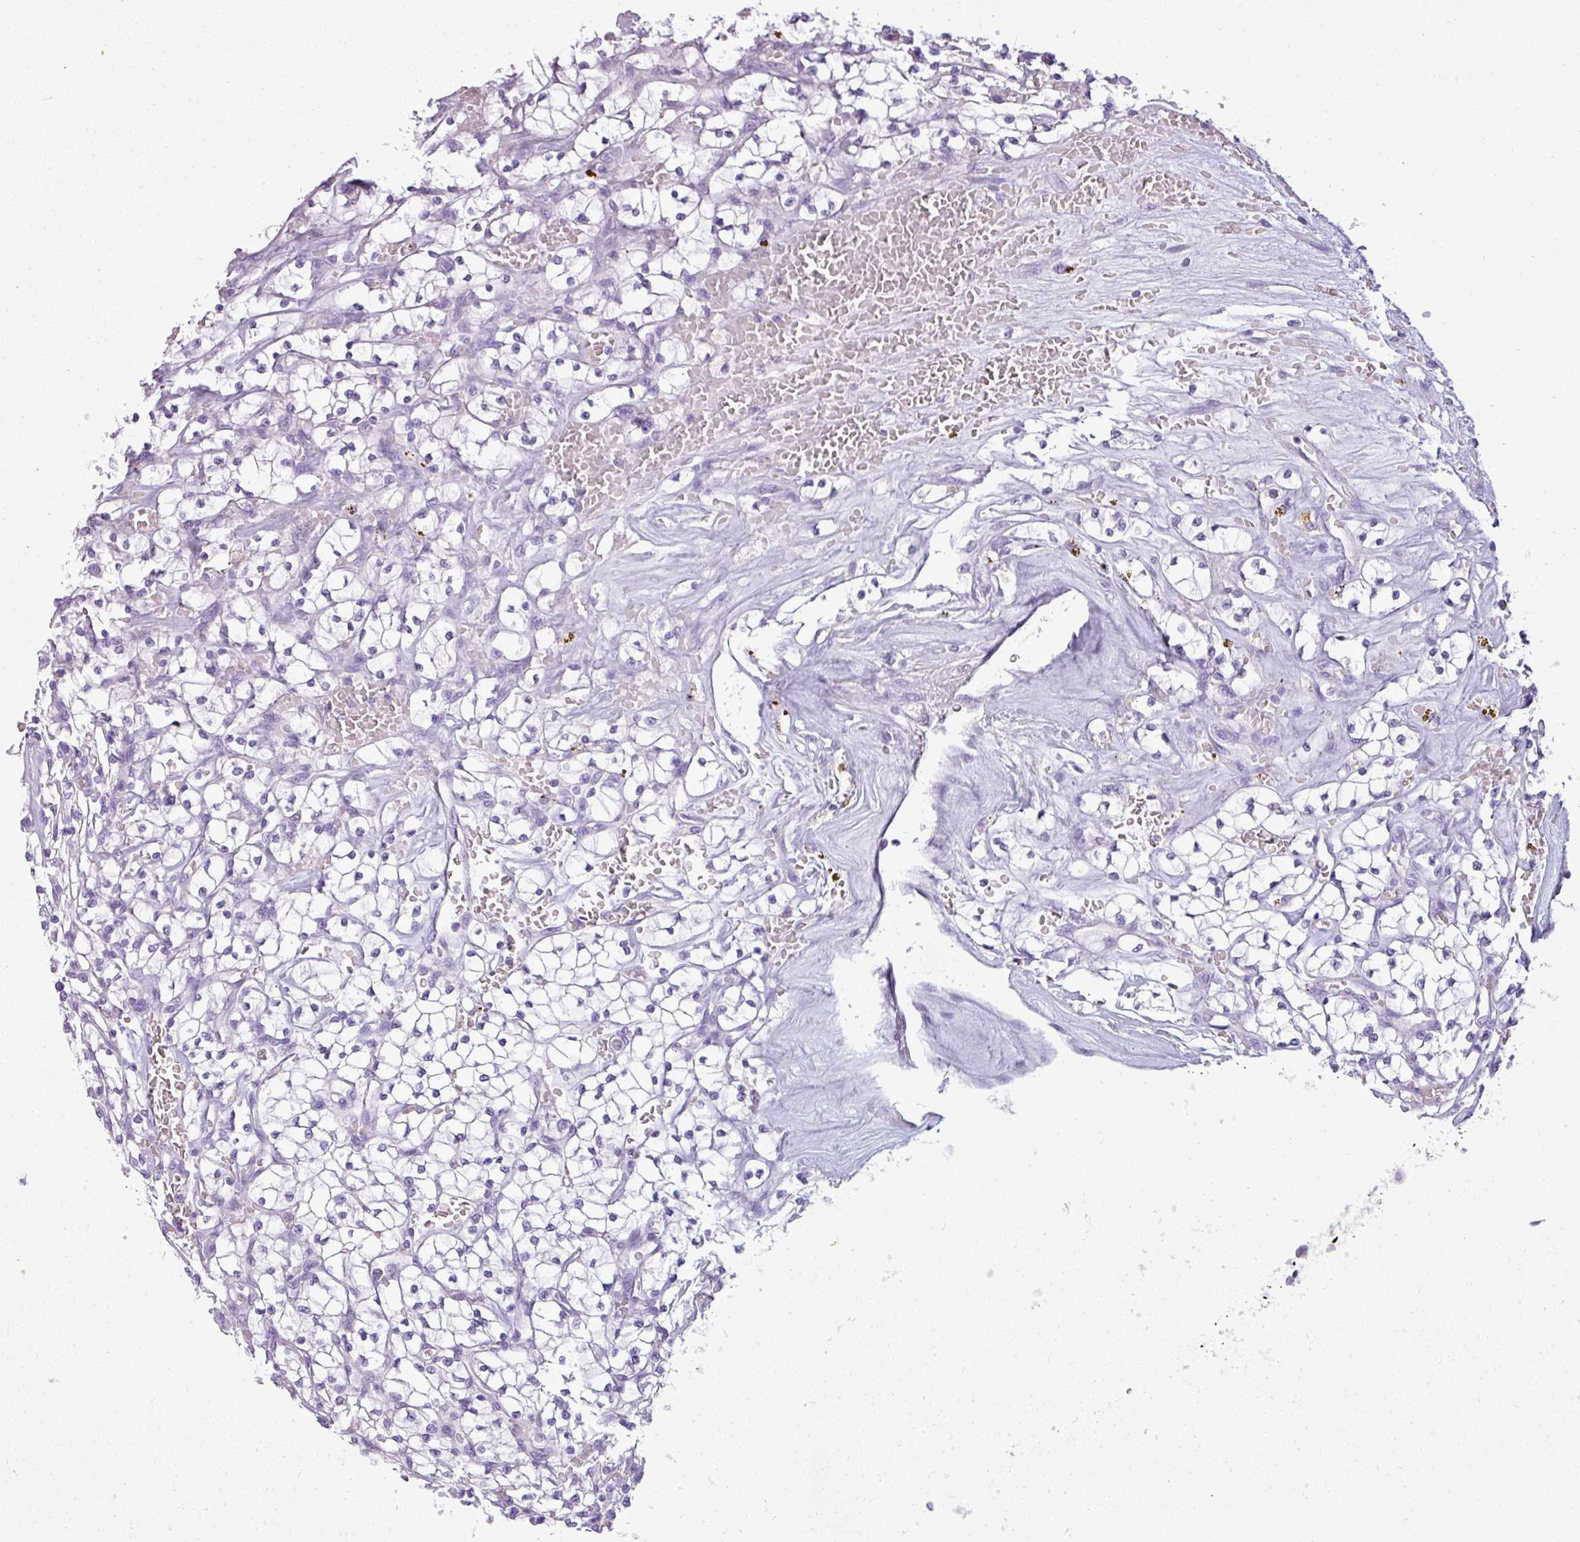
{"staining": {"intensity": "negative", "quantity": "none", "location": "none"}, "tissue": "renal cancer", "cell_type": "Tumor cells", "image_type": "cancer", "snomed": [{"axis": "morphology", "description": "Adenocarcinoma, NOS"}, {"axis": "topography", "description": "Kidney"}], "caption": "Human renal adenocarcinoma stained for a protein using immunohistochemistry (IHC) demonstrates no staining in tumor cells.", "gene": "RBMXL2", "patient": {"sex": "female", "age": 64}}